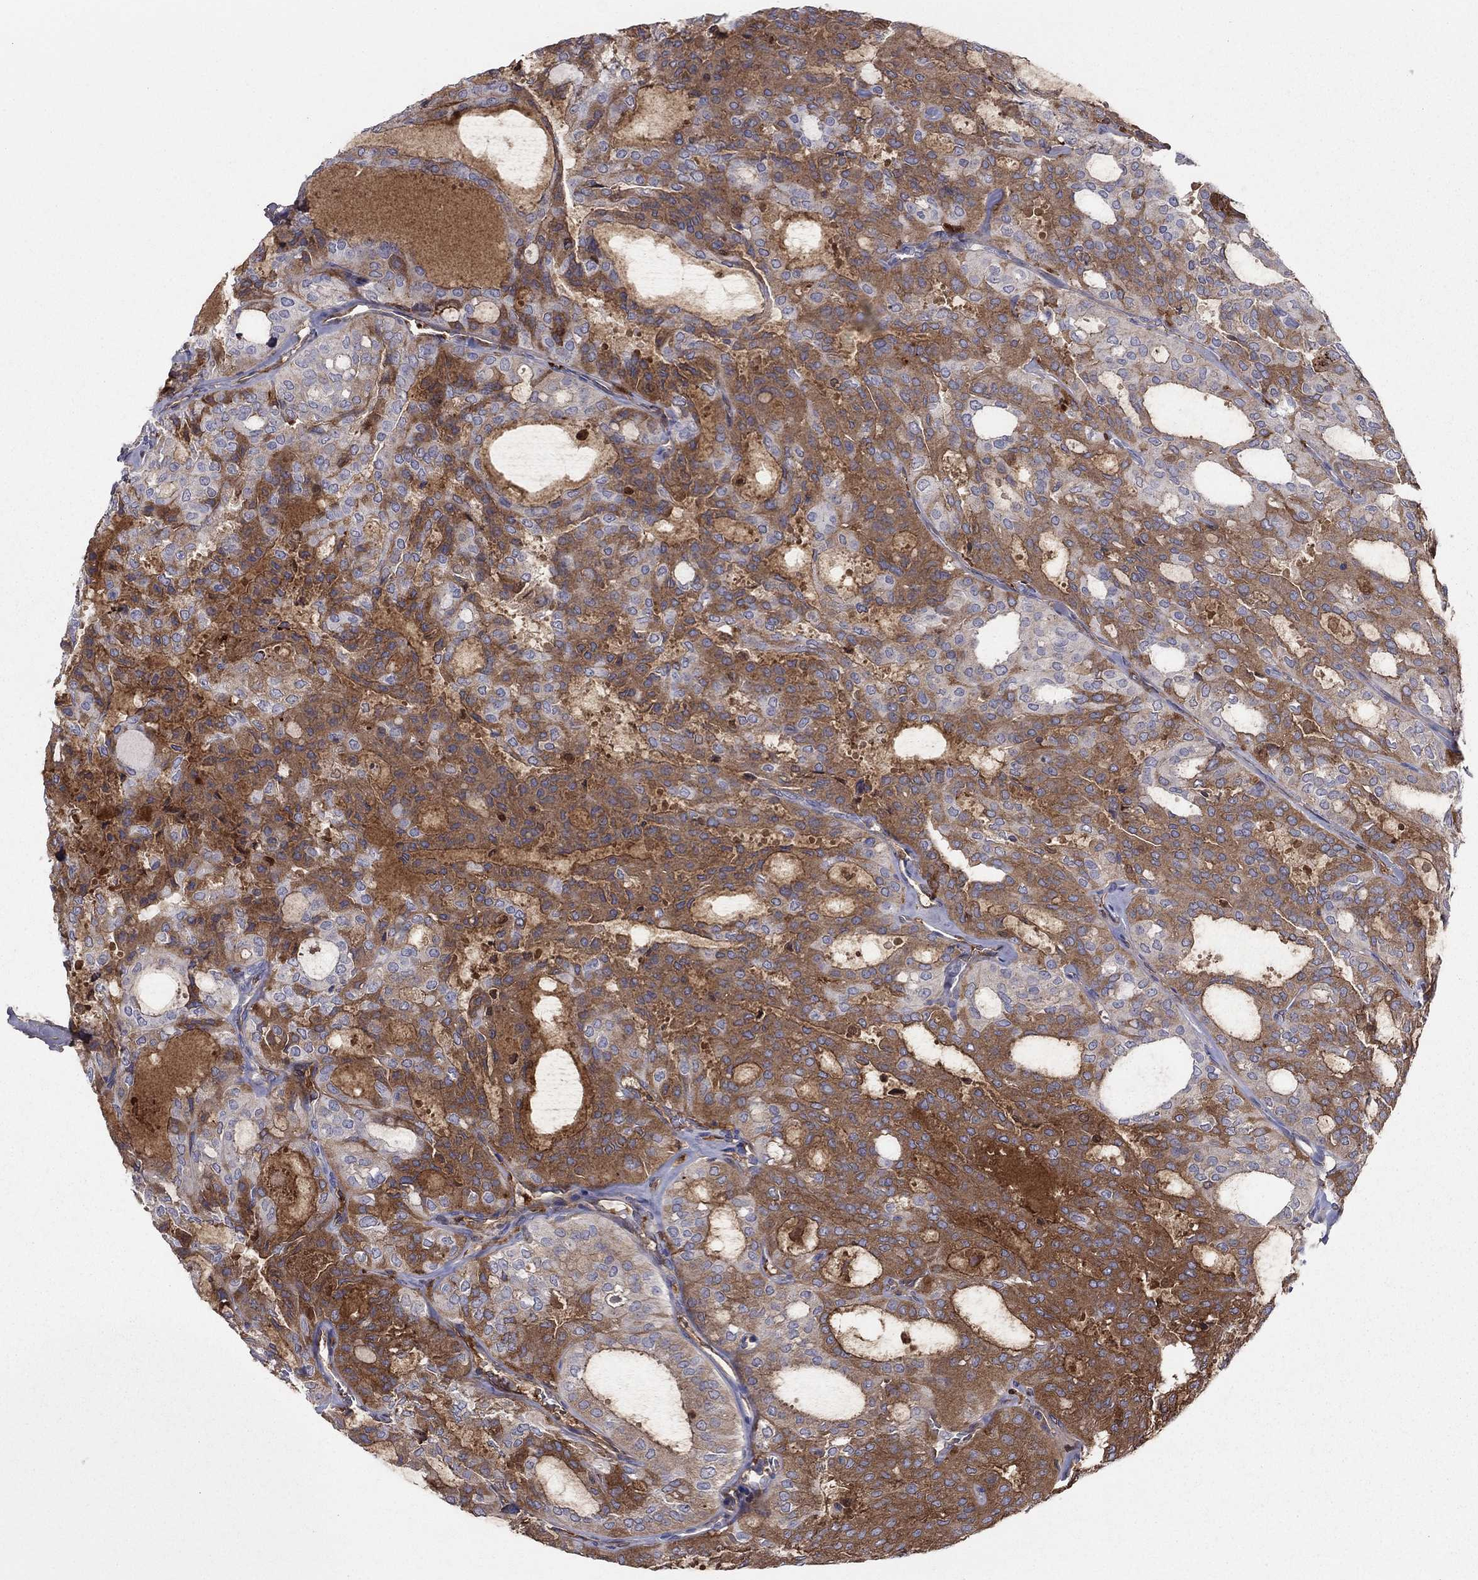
{"staining": {"intensity": "strong", "quantity": "25%-75%", "location": "cytoplasmic/membranous"}, "tissue": "thyroid cancer", "cell_type": "Tumor cells", "image_type": "cancer", "snomed": [{"axis": "morphology", "description": "Follicular adenoma carcinoma, NOS"}, {"axis": "topography", "description": "Thyroid gland"}], "caption": "Protein analysis of thyroid cancer (follicular adenoma carcinoma) tissue reveals strong cytoplasmic/membranous staining in approximately 25%-75% of tumor cells.", "gene": "HPX", "patient": {"sex": "male", "age": 75}}